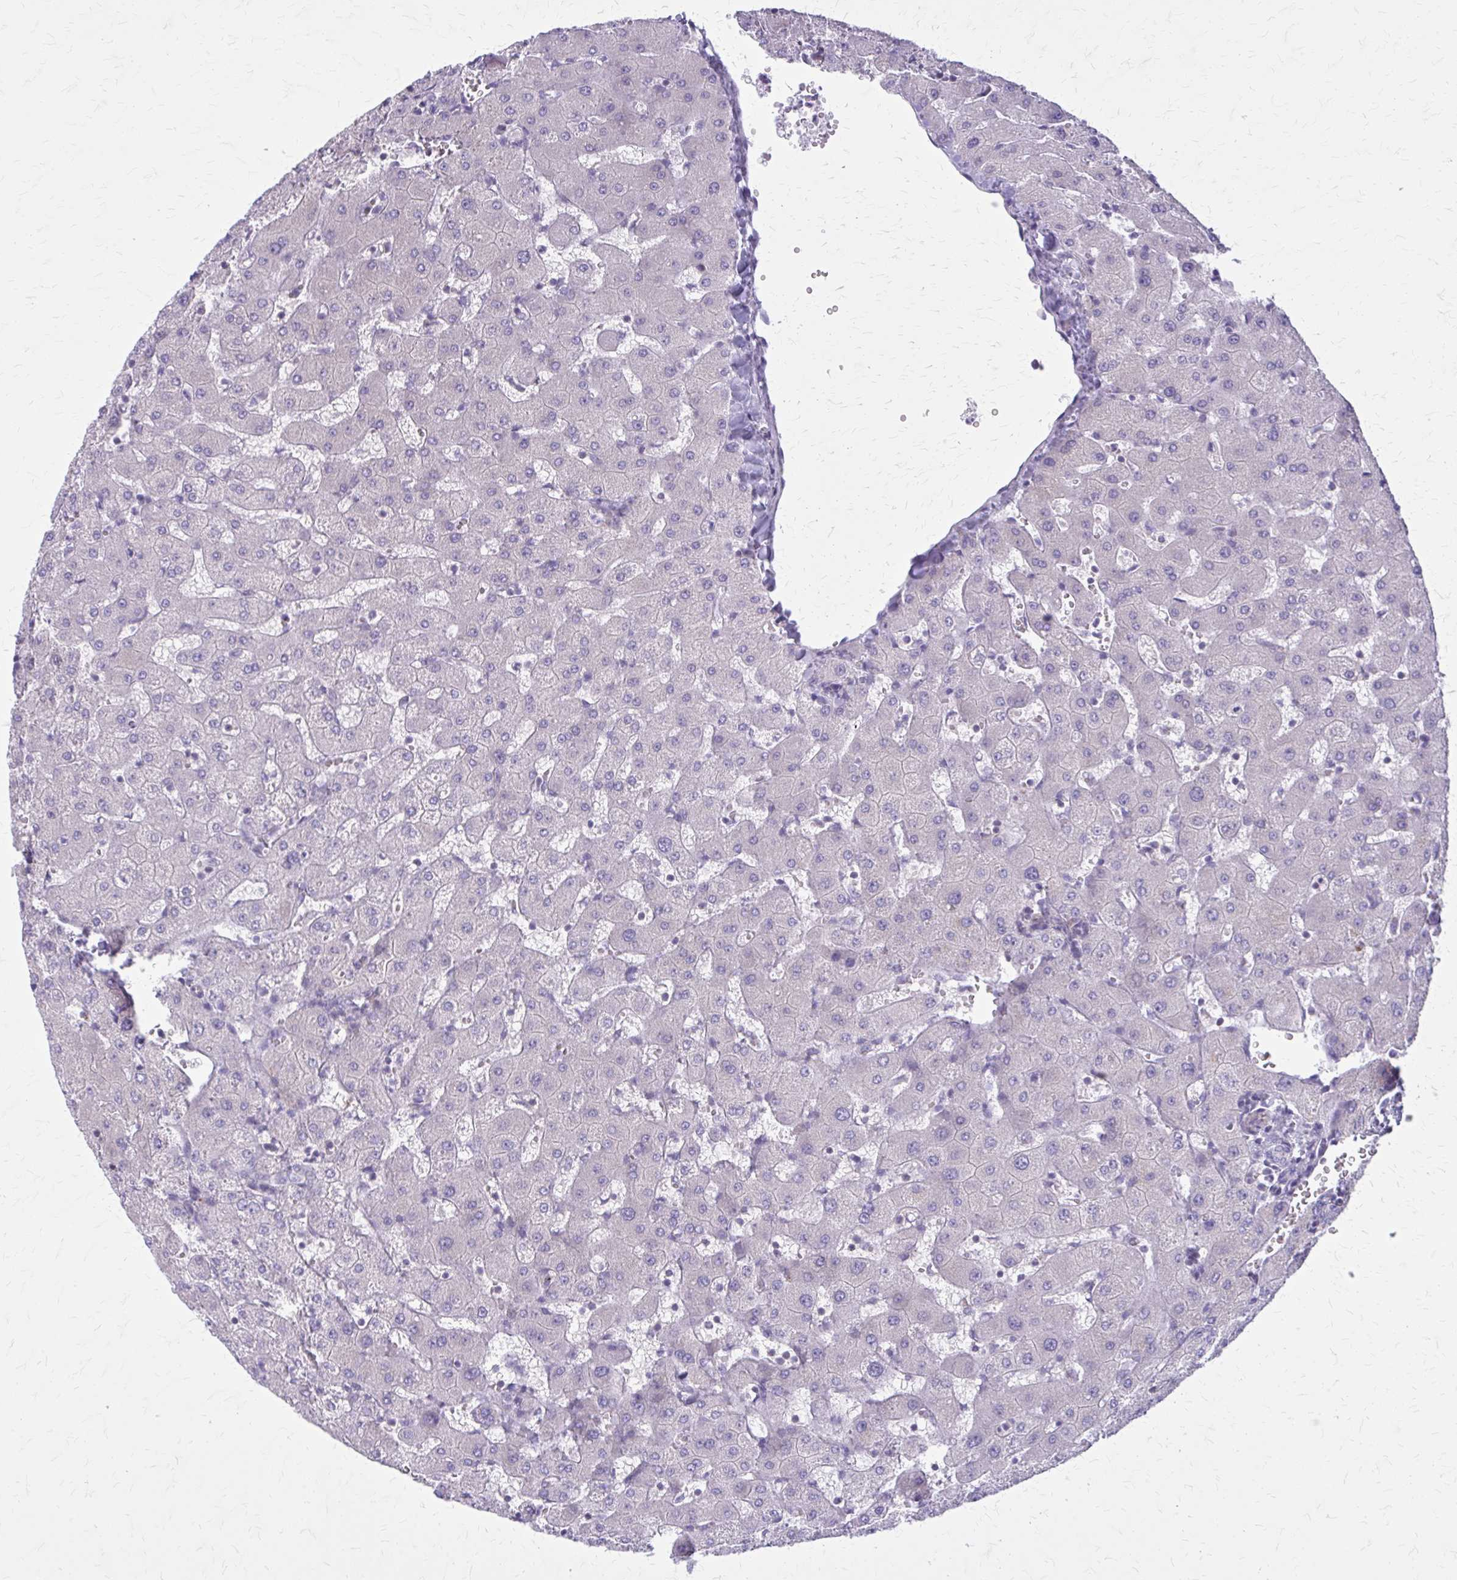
{"staining": {"intensity": "negative", "quantity": "none", "location": "none"}, "tissue": "liver", "cell_type": "Cholangiocytes", "image_type": "normal", "snomed": [{"axis": "morphology", "description": "Normal tissue, NOS"}, {"axis": "topography", "description": "Liver"}], "caption": "This is an immunohistochemistry image of unremarkable human liver. There is no expression in cholangiocytes.", "gene": "PITPNM1", "patient": {"sex": "female", "age": 63}}